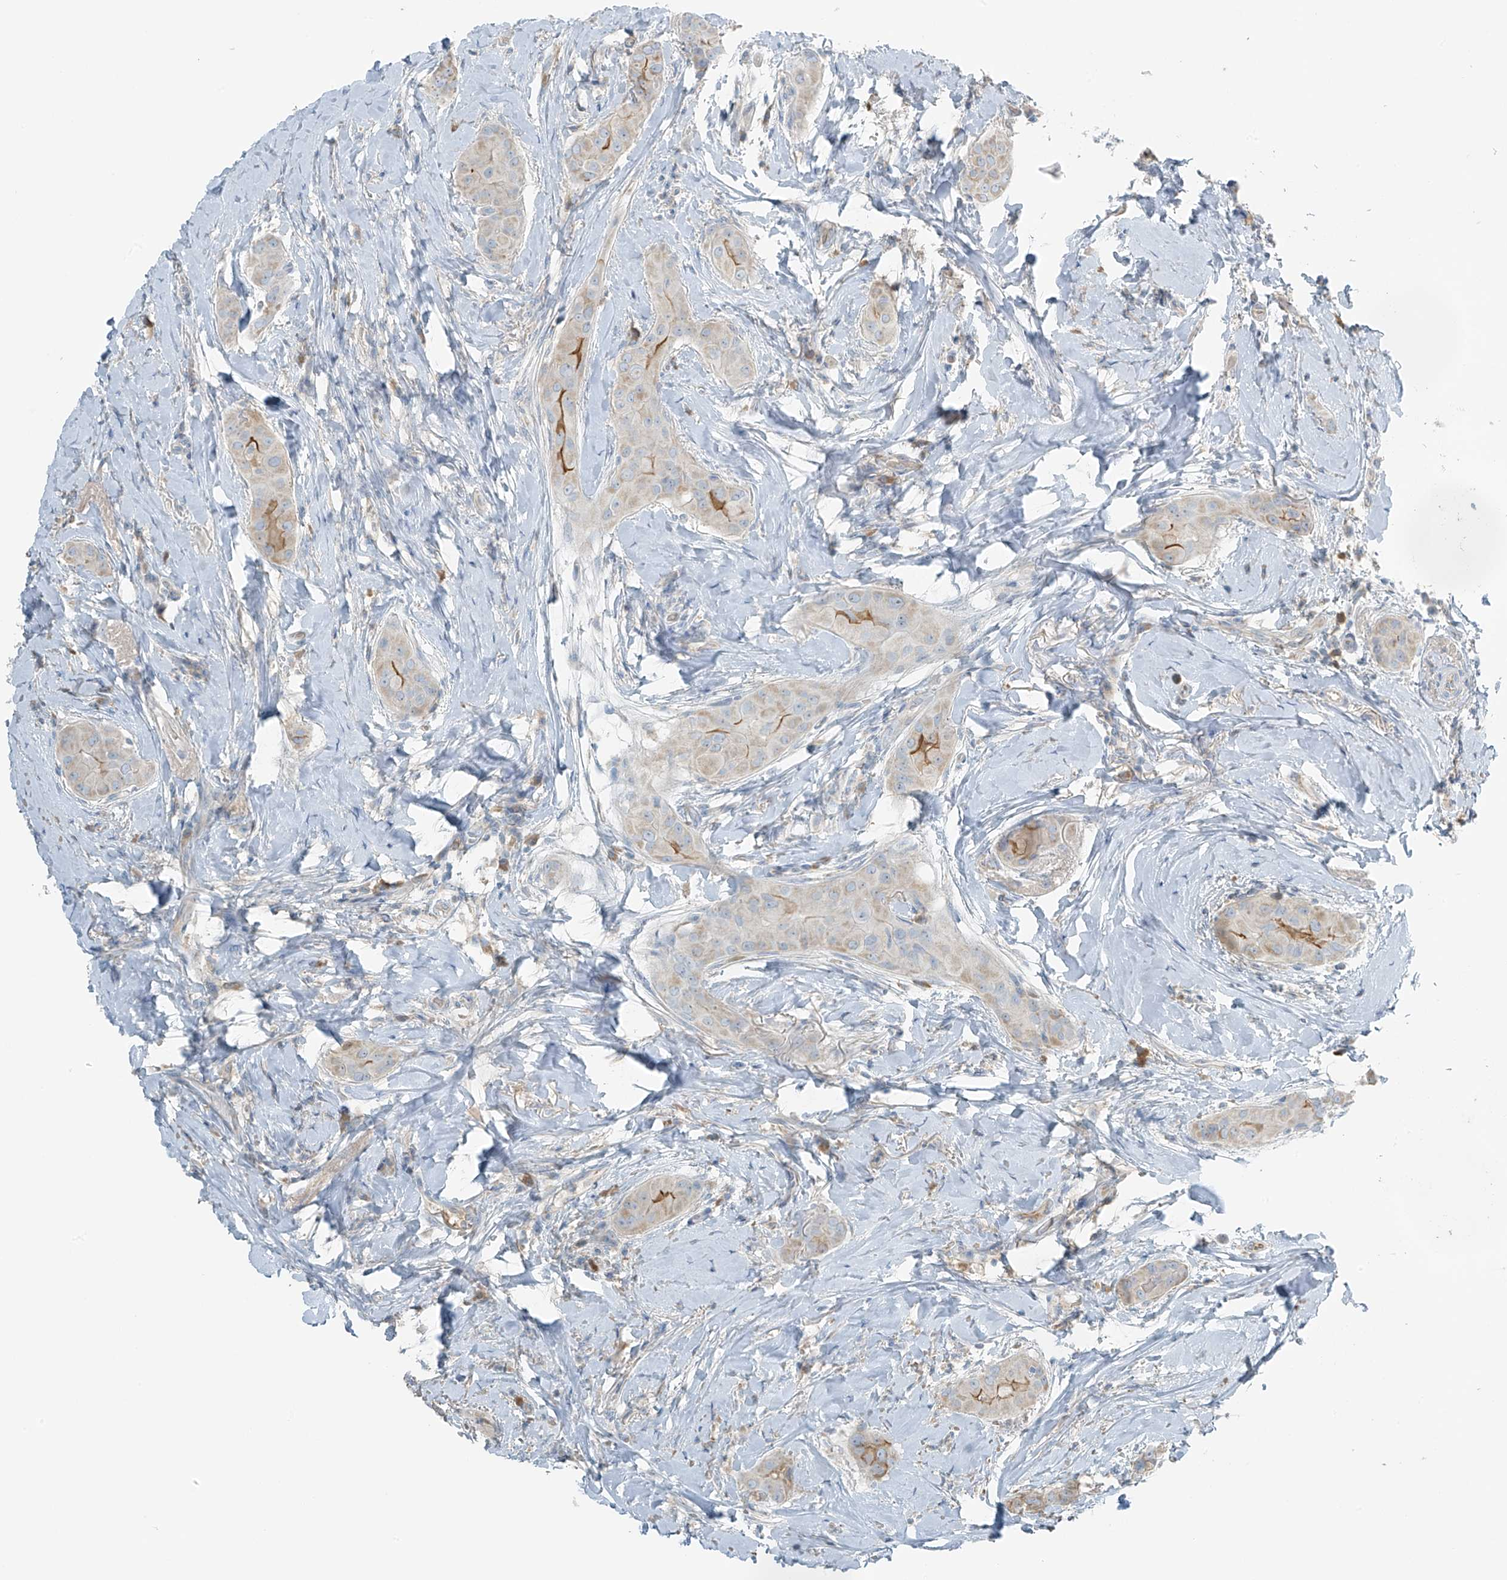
{"staining": {"intensity": "moderate", "quantity": "<25%", "location": "cytoplasmic/membranous"}, "tissue": "thyroid cancer", "cell_type": "Tumor cells", "image_type": "cancer", "snomed": [{"axis": "morphology", "description": "Papillary adenocarcinoma, NOS"}, {"axis": "topography", "description": "Thyroid gland"}], "caption": "Moderate cytoplasmic/membranous expression for a protein is seen in about <25% of tumor cells of thyroid cancer using immunohistochemistry.", "gene": "FAM131C", "patient": {"sex": "male", "age": 33}}